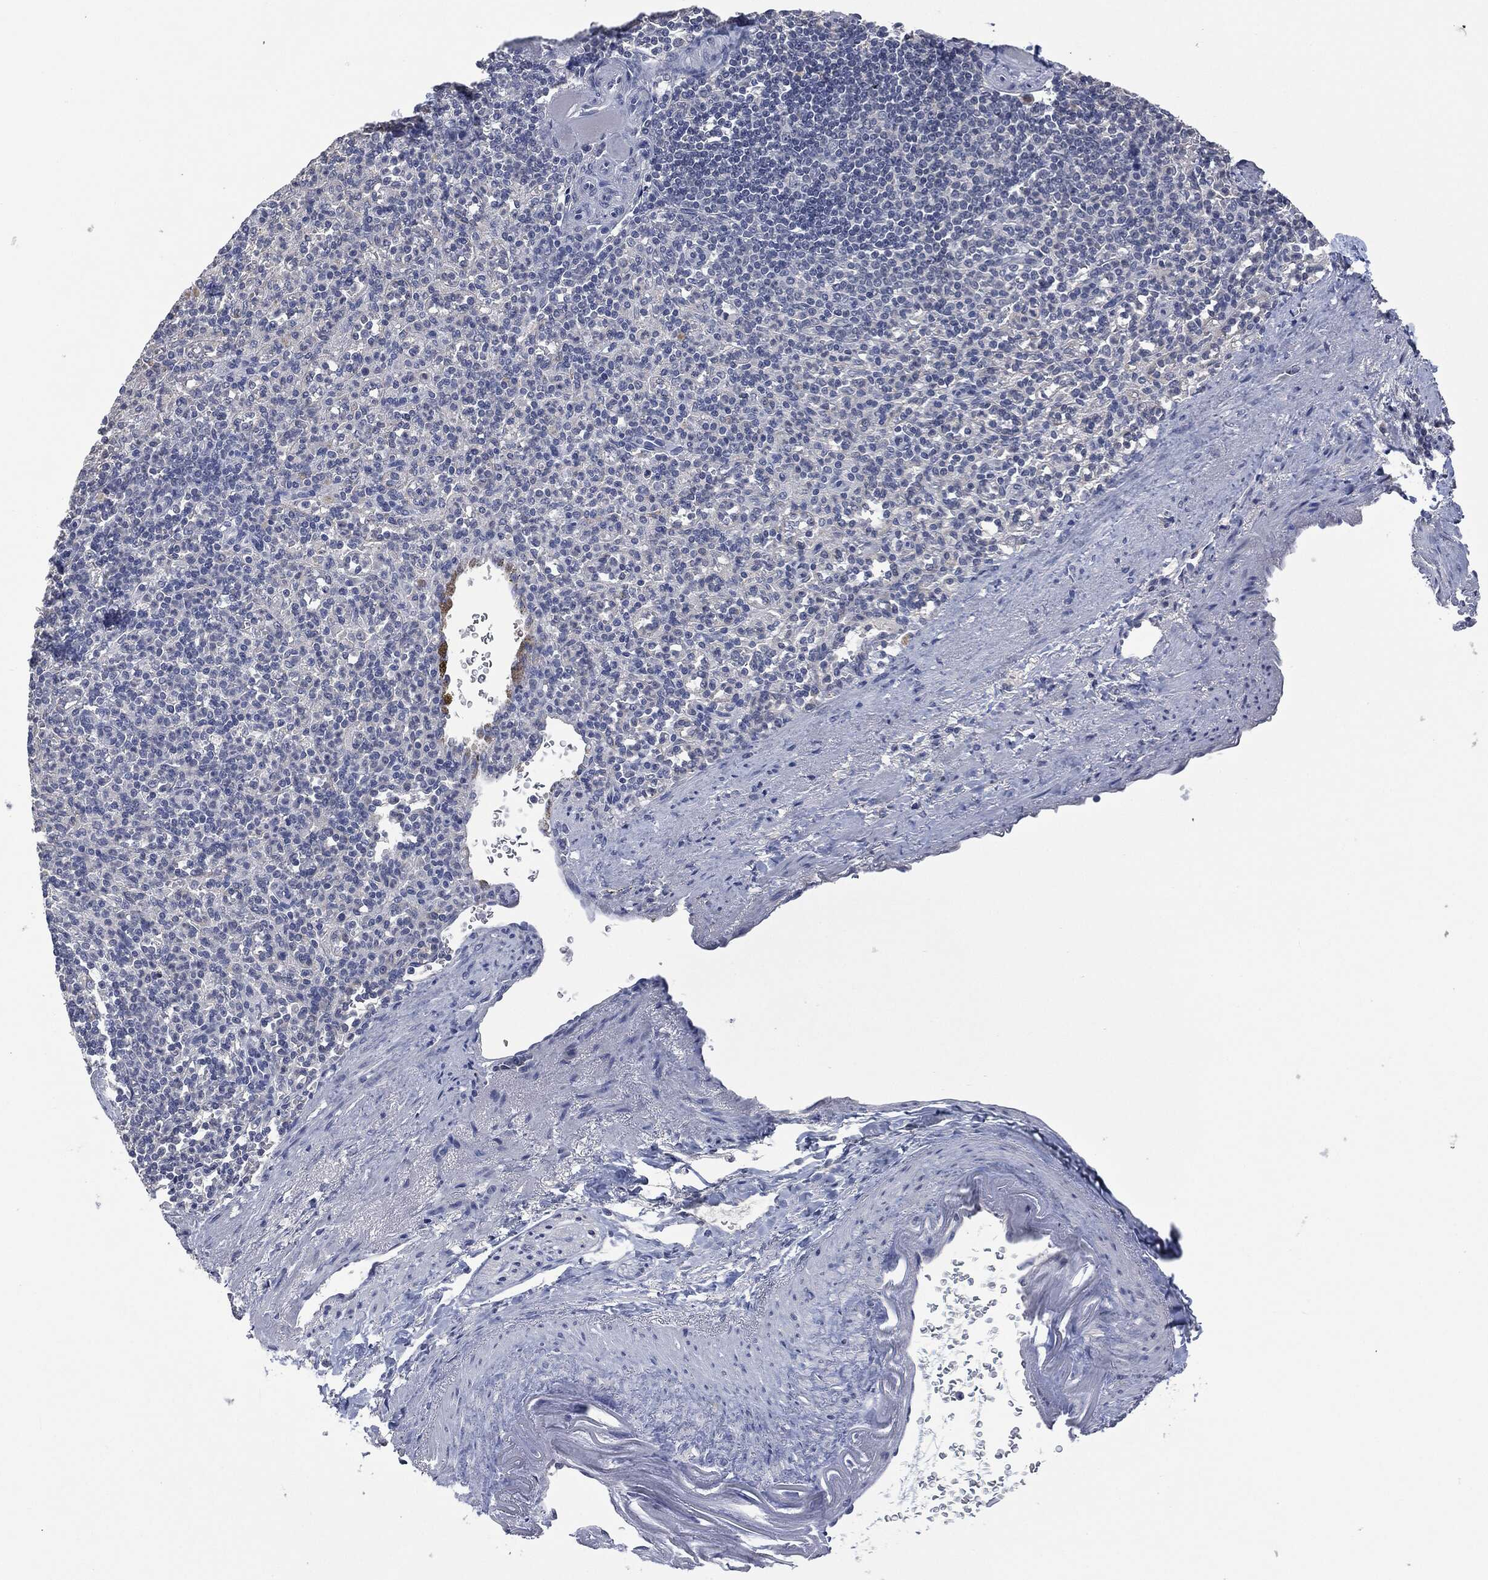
{"staining": {"intensity": "negative", "quantity": "none", "location": "none"}, "tissue": "spleen", "cell_type": "Cells in red pulp", "image_type": "normal", "snomed": [{"axis": "morphology", "description": "Normal tissue, NOS"}, {"axis": "topography", "description": "Spleen"}], "caption": "An image of human spleen is negative for staining in cells in red pulp.", "gene": "IL1RN", "patient": {"sex": "female", "age": 74}}